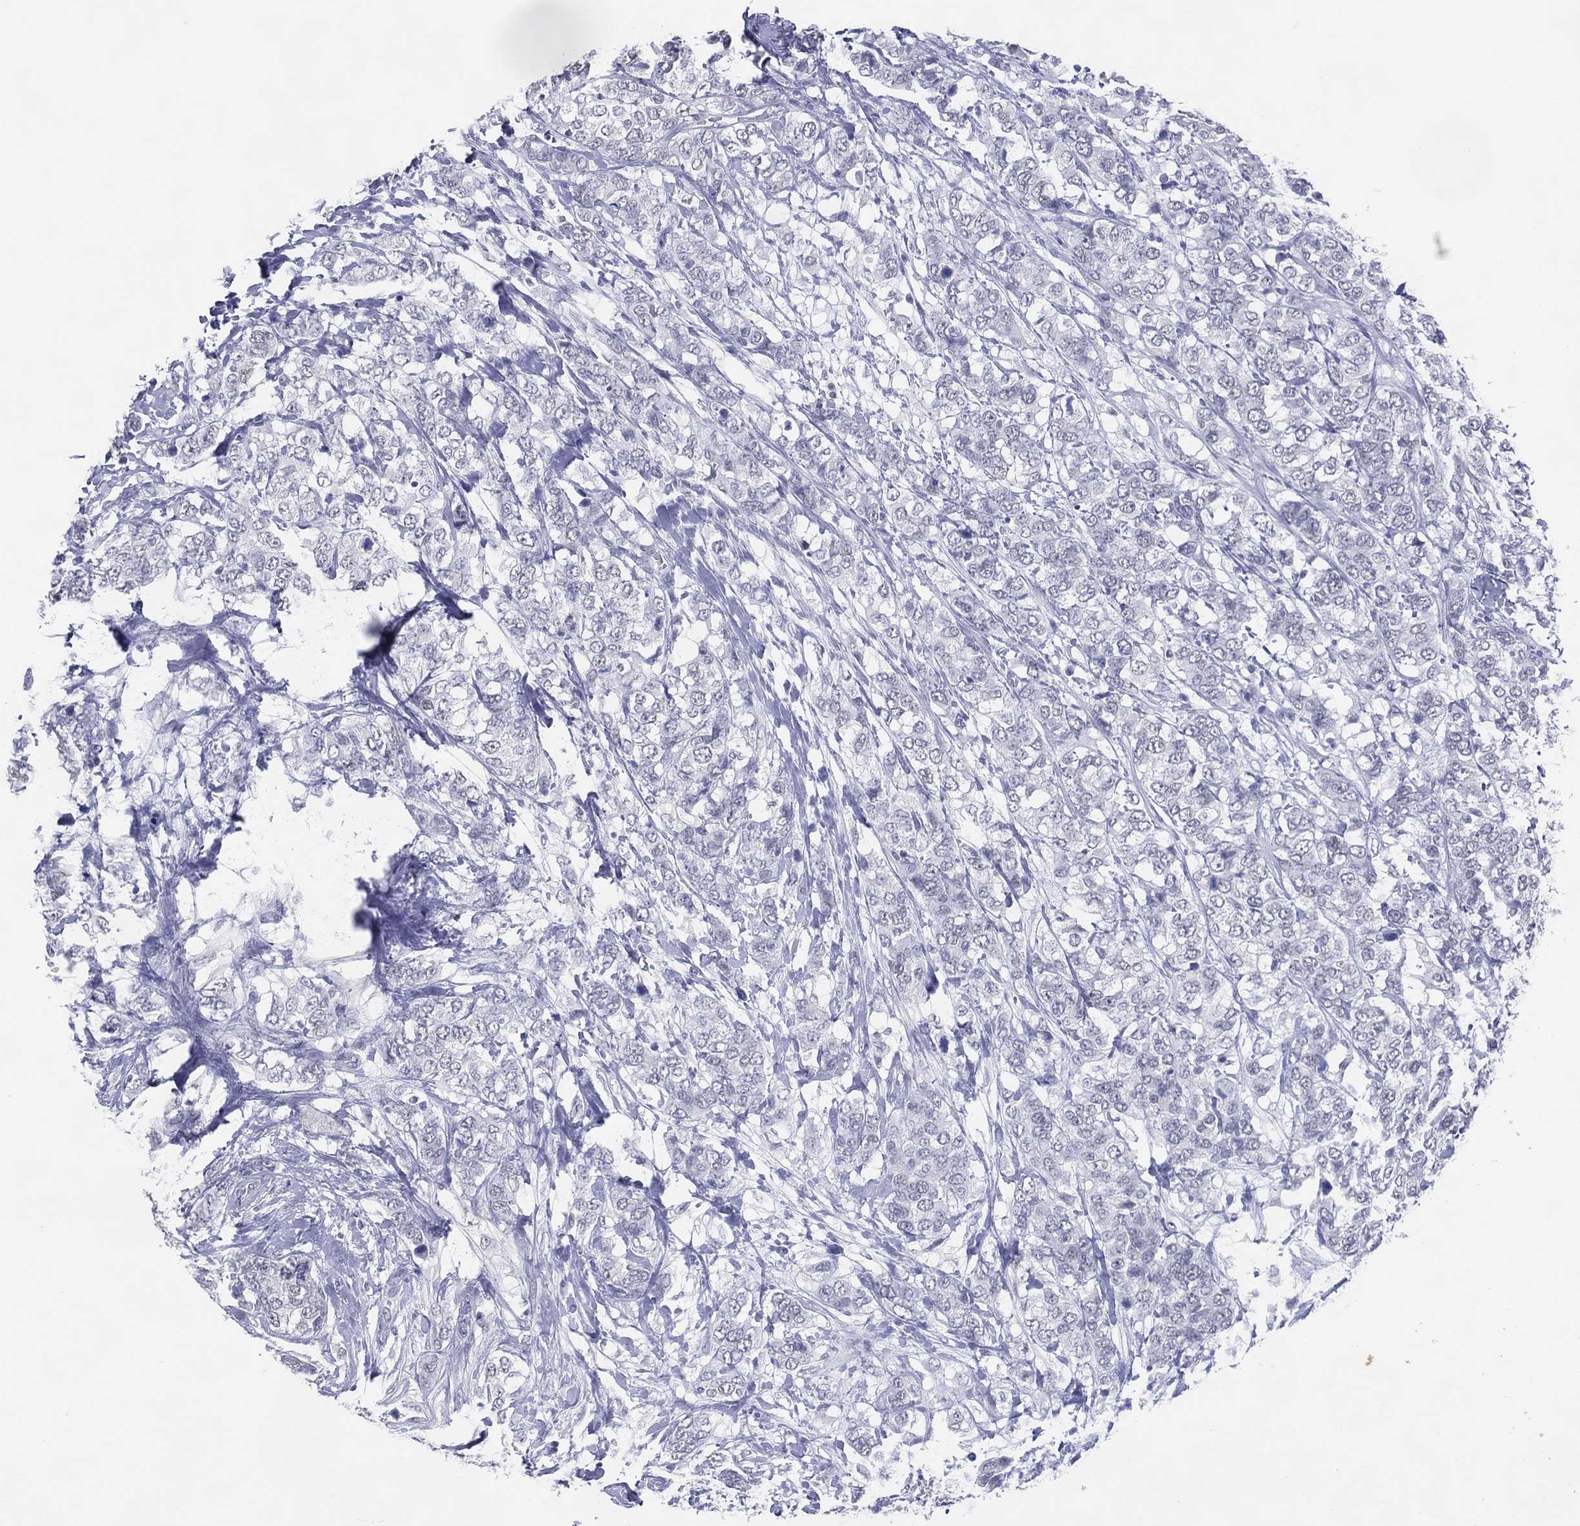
{"staining": {"intensity": "negative", "quantity": "none", "location": "none"}, "tissue": "breast cancer", "cell_type": "Tumor cells", "image_type": "cancer", "snomed": [{"axis": "morphology", "description": "Lobular carcinoma"}, {"axis": "topography", "description": "Breast"}], "caption": "Tumor cells are negative for protein expression in human breast cancer.", "gene": "CFAP58", "patient": {"sex": "female", "age": 59}}